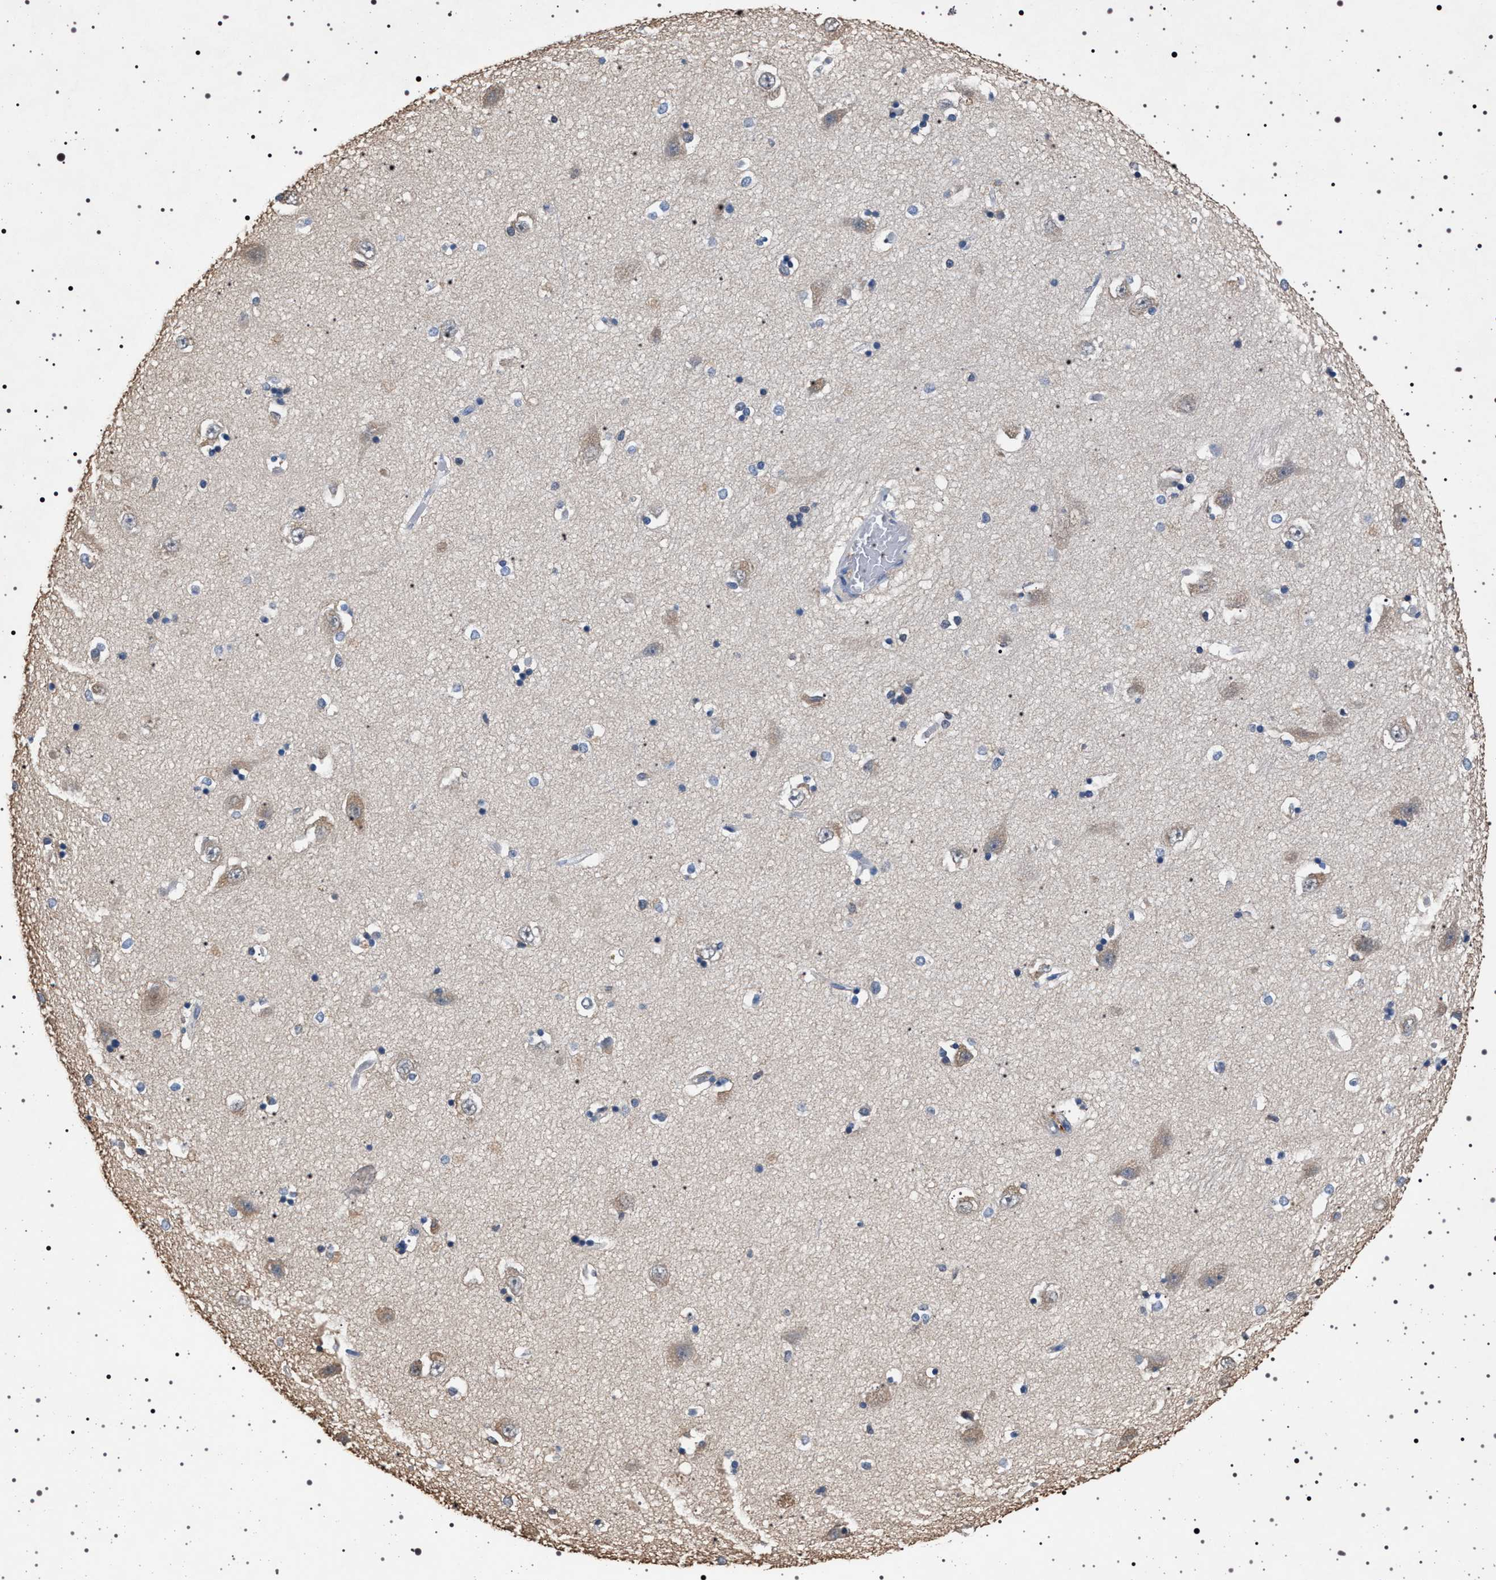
{"staining": {"intensity": "negative", "quantity": "none", "location": "none"}, "tissue": "hippocampus", "cell_type": "Glial cells", "image_type": "normal", "snomed": [{"axis": "morphology", "description": "Normal tissue, NOS"}, {"axis": "topography", "description": "Hippocampus"}], "caption": "Immunohistochemical staining of unremarkable hippocampus reveals no significant positivity in glial cells. (DAB (3,3'-diaminobenzidine) immunohistochemistry, high magnification).", "gene": "SMAP2", "patient": {"sex": "male", "age": 45}}